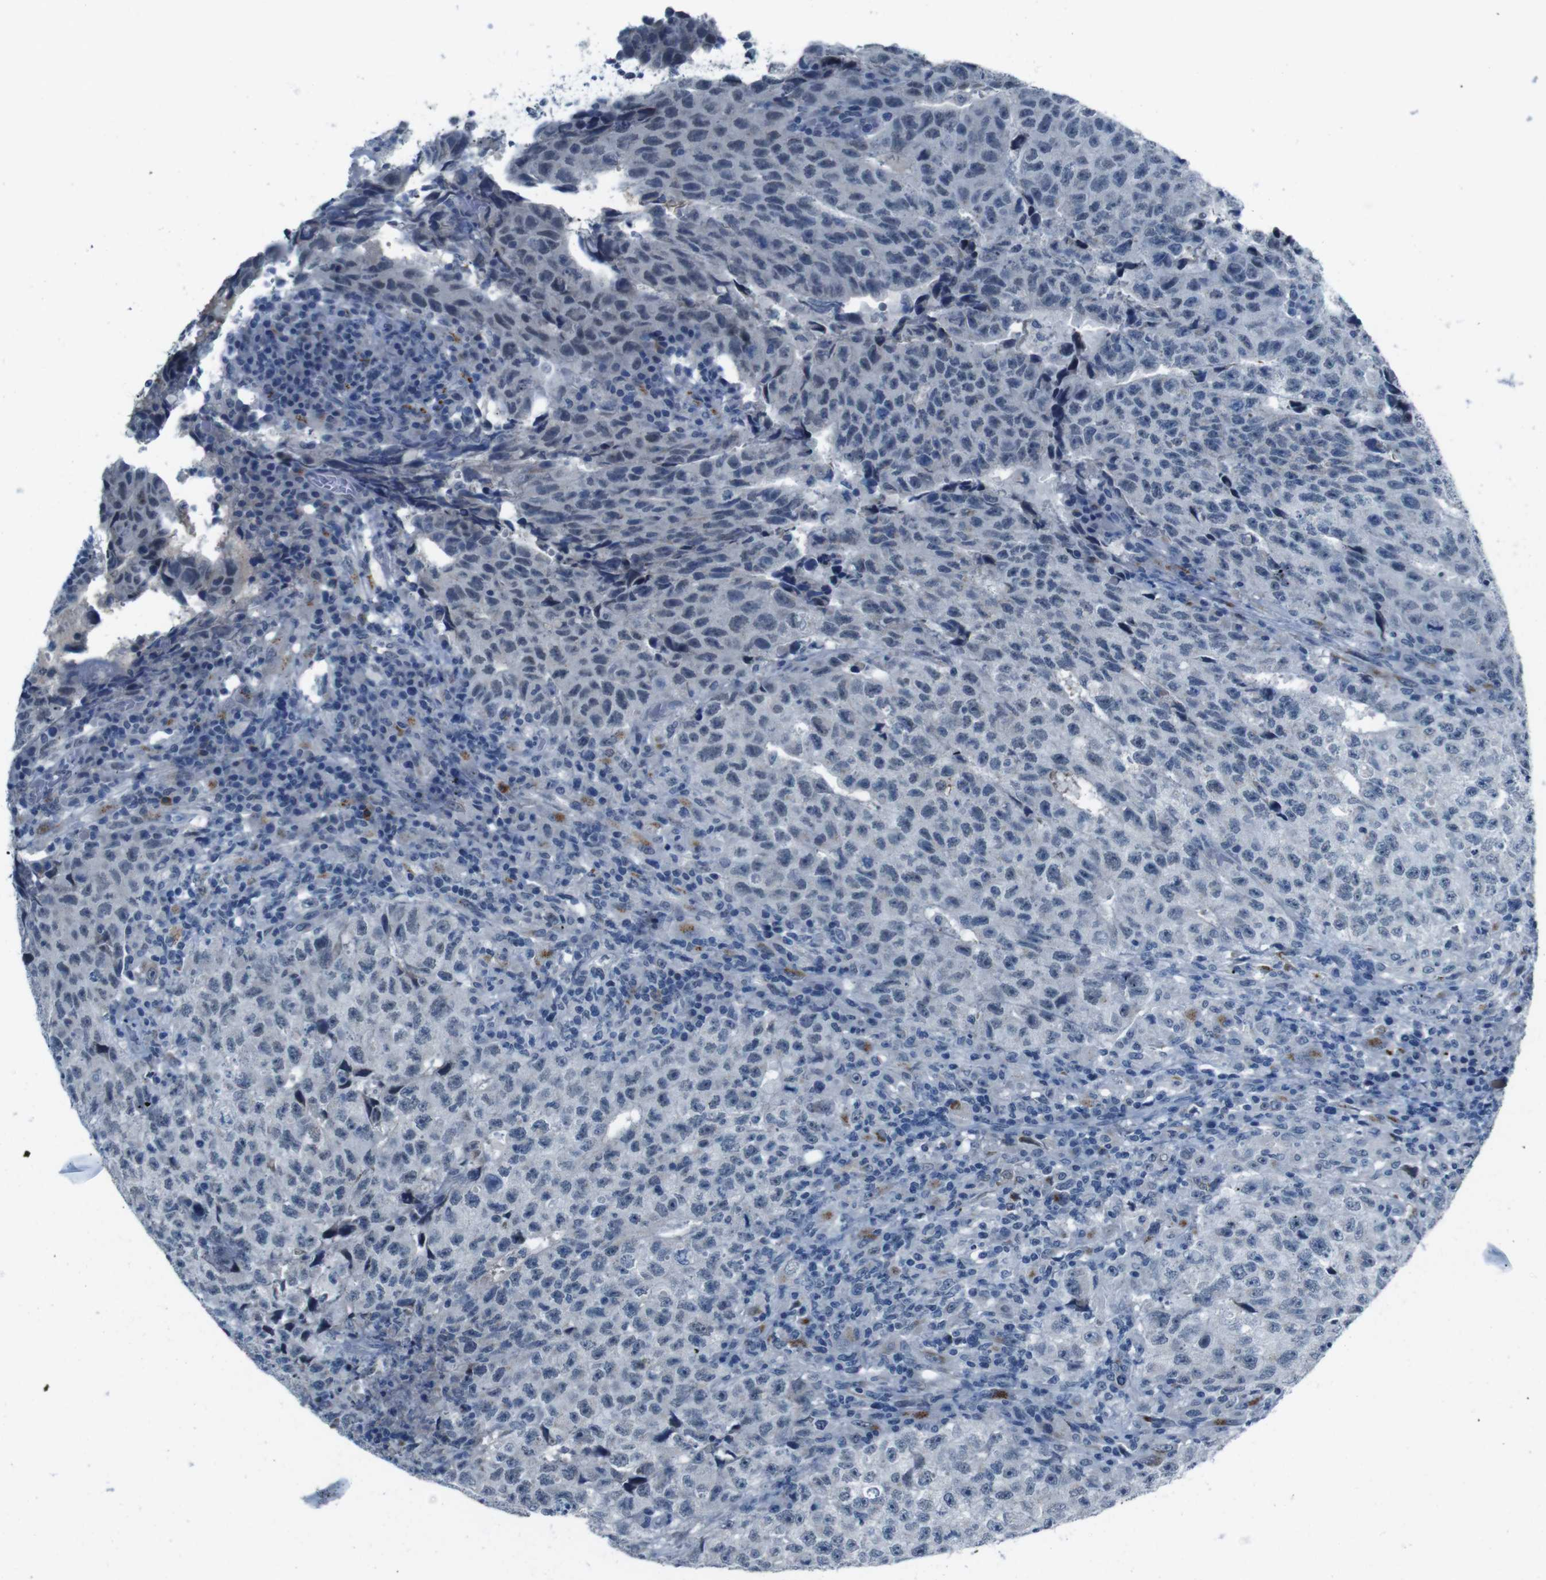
{"staining": {"intensity": "negative", "quantity": "none", "location": "none"}, "tissue": "testis cancer", "cell_type": "Tumor cells", "image_type": "cancer", "snomed": [{"axis": "morphology", "description": "Necrosis, NOS"}, {"axis": "morphology", "description": "Carcinoma, Embryonal, NOS"}, {"axis": "topography", "description": "Testis"}], "caption": "Immunohistochemistry of testis cancer (embryonal carcinoma) shows no expression in tumor cells.", "gene": "CDHR2", "patient": {"sex": "male", "age": 19}}